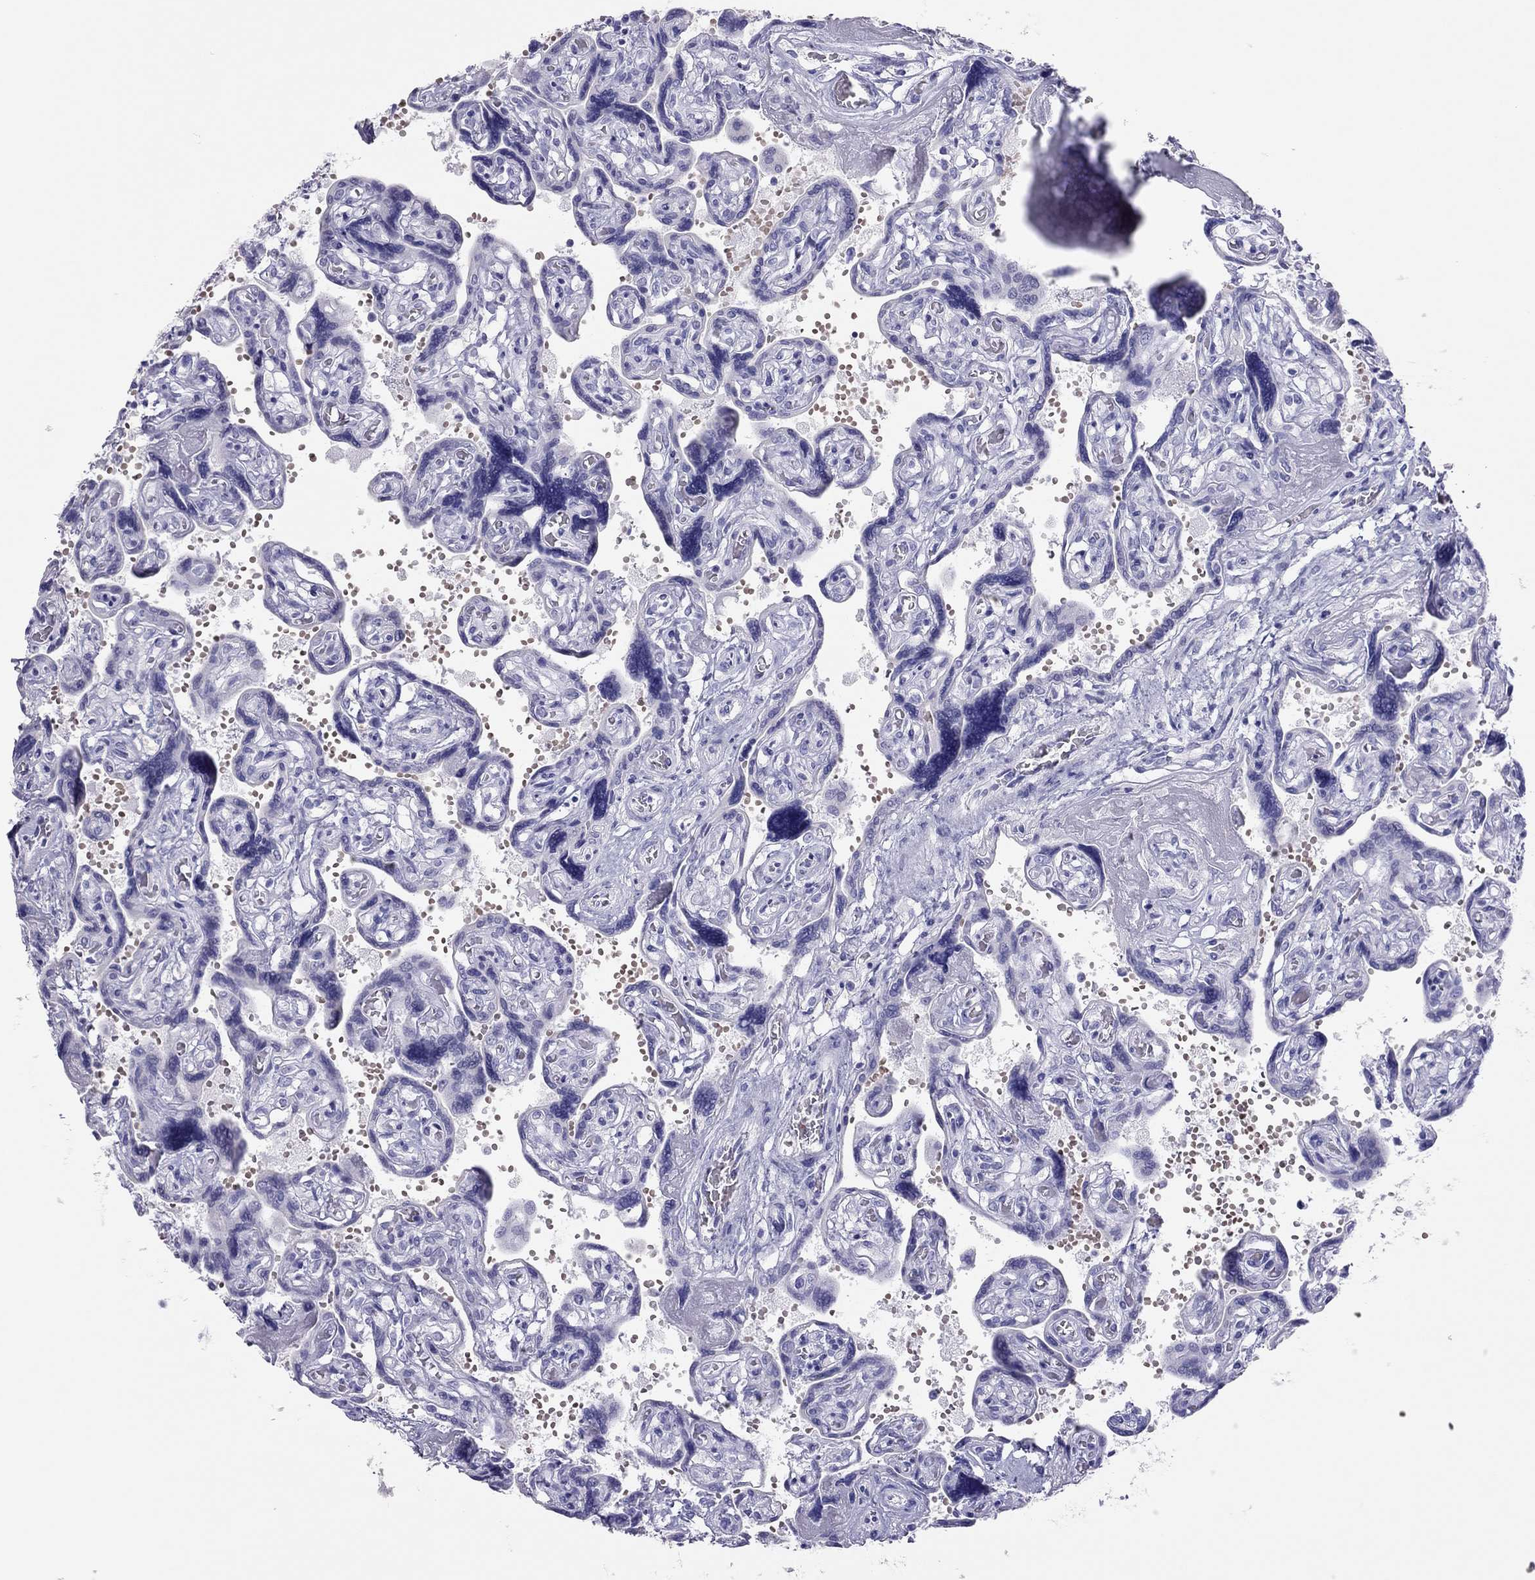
{"staining": {"intensity": "negative", "quantity": "none", "location": "none"}, "tissue": "placenta", "cell_type": "Decidual cells", "image_type": "normal", "snomed": [{"axis": "morphology", "description": "Normal tissue, NOS"}, {"axis": "topography", "description": "Placenta"}], "caption": "Decidual cells are negative for brown protein staining in unremarkable placenta. (Brightfield microscopy of DAB (3,3'-diaminobenzidine) immunohistochemistry at high magnification).", "gene": "TSHB", "patient": {"sex": "female", "age": 32}}